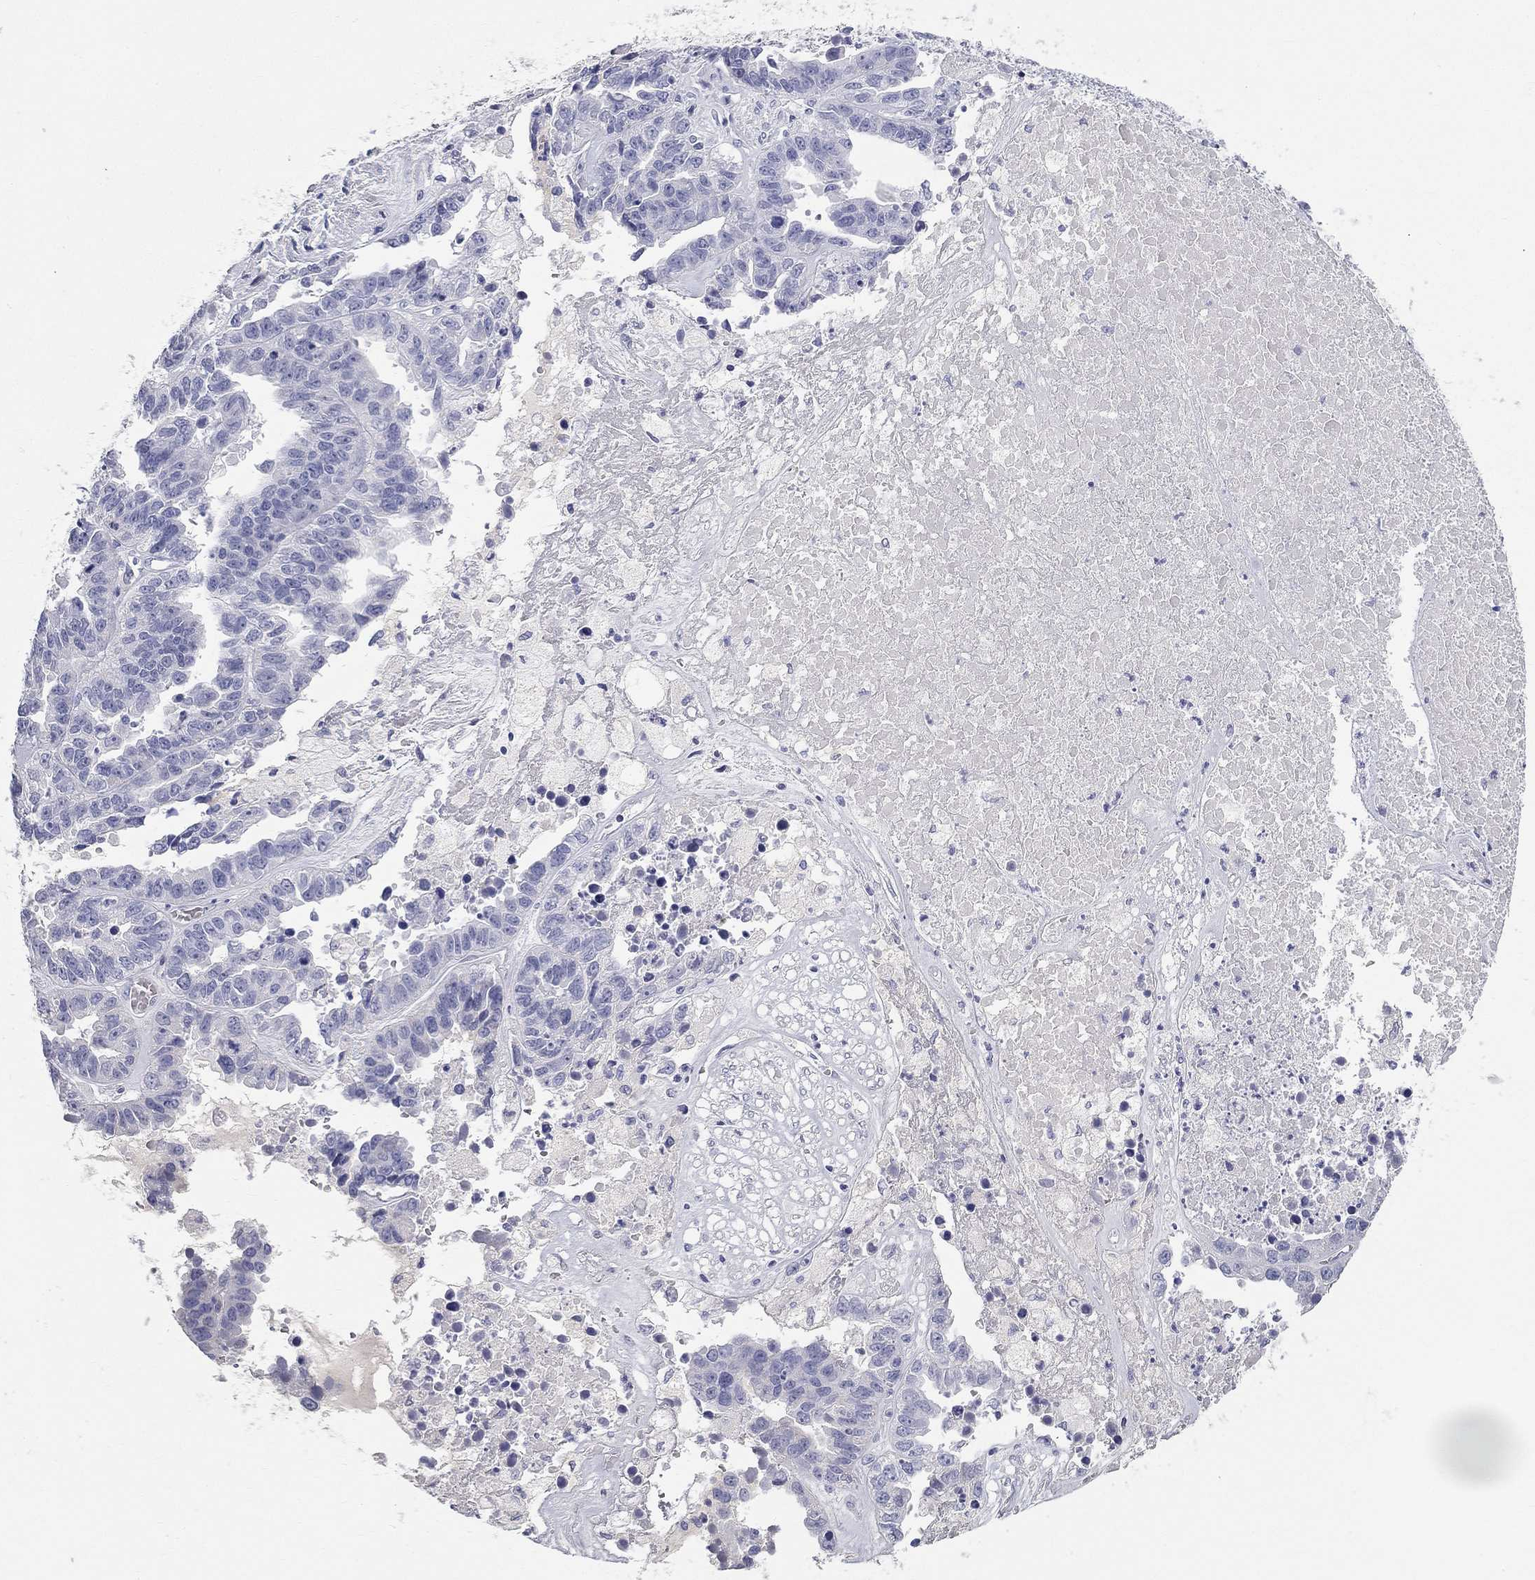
{"staining": {"intensity": "negative", "quantity": "none", "location": "none"}, "tissue": "ovarian cancer", "cell_type": "Tumor cells", "image_type": "cancer", "snomed": [{"axis": "morphology", "description": "Cystadenocarcinoma, serous, NOS"}, {"axis": "topography", "description": "Ovary"}], "caption": "IHC histopathology image of serous cystadenocarcinoma (ovarian) stained for a protein (brown), which reveals no expression in tumor cells.", "gene": "PHOX2B", "patient": {"sex": "female", "age": 87}}